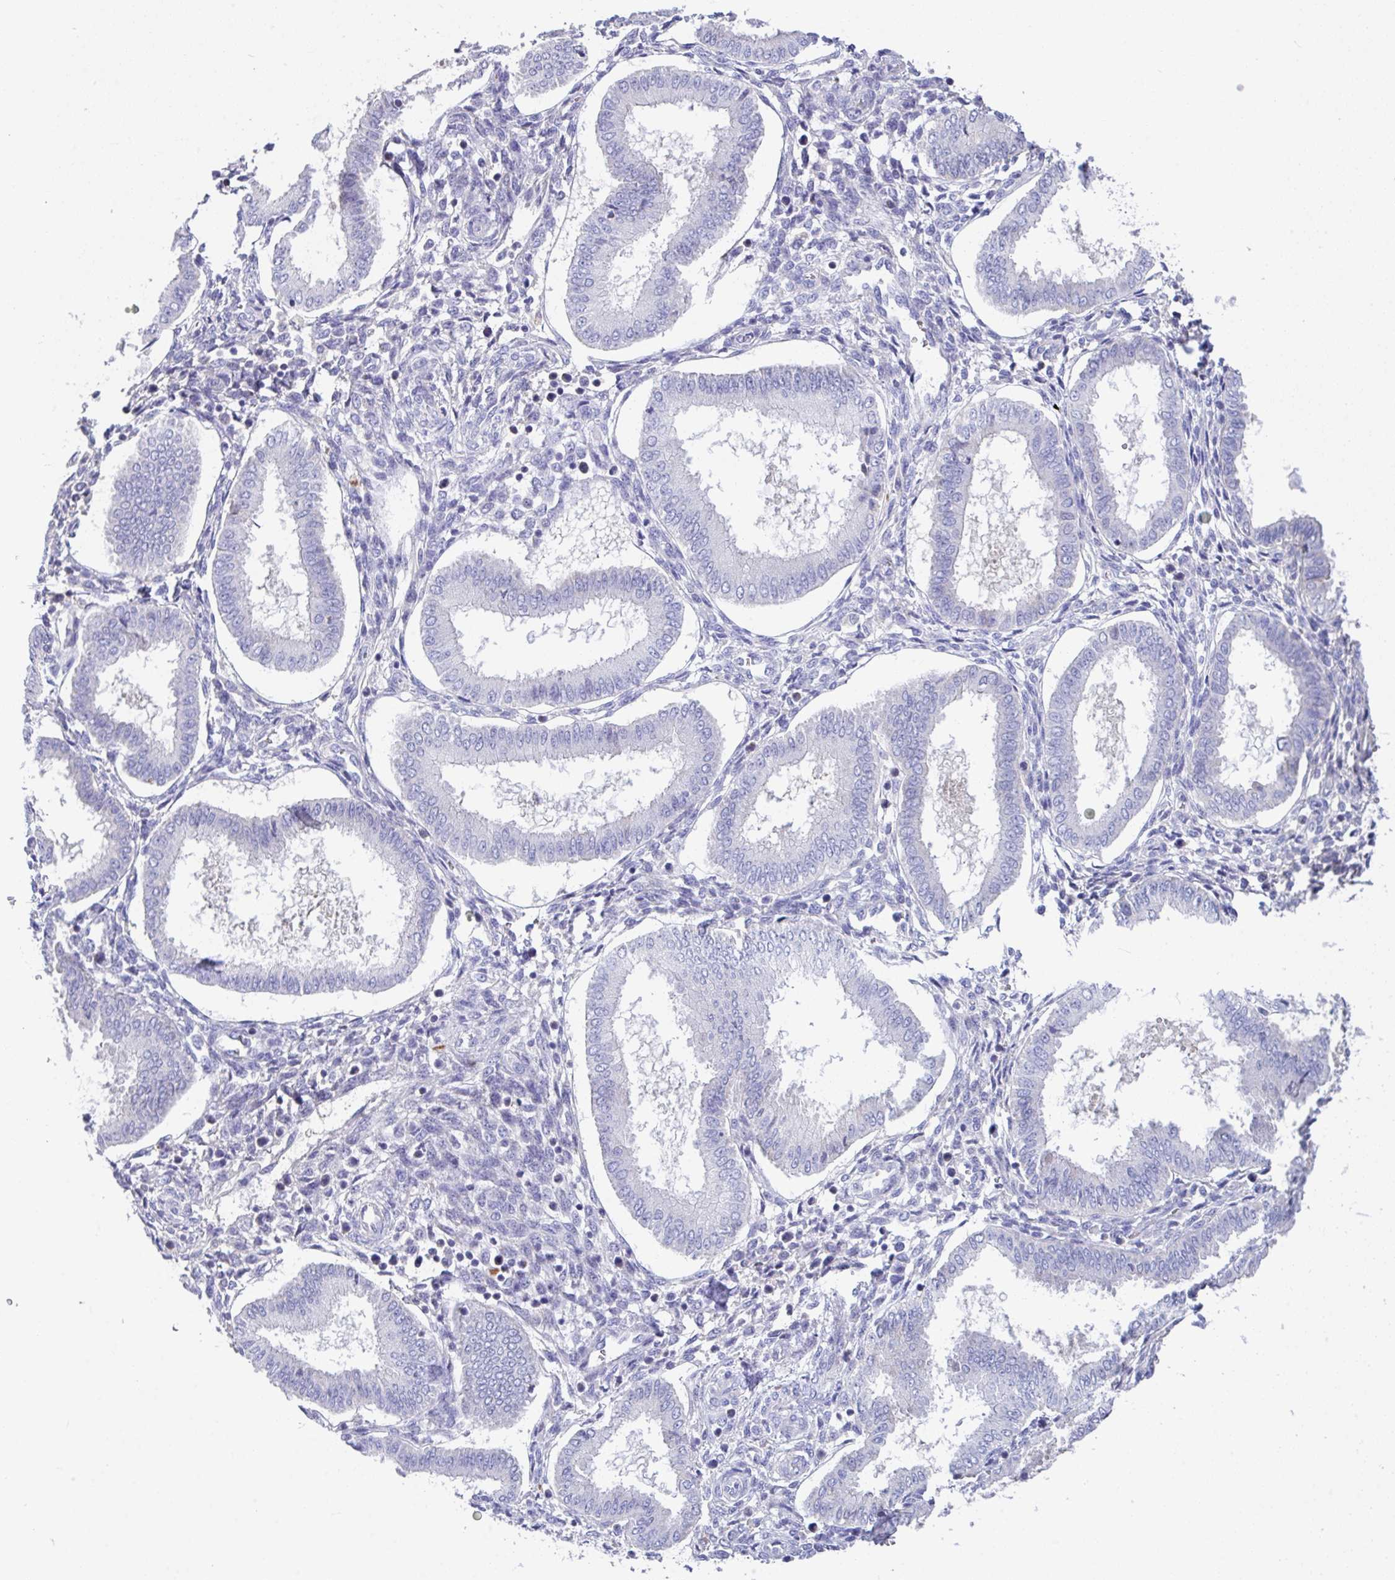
{"staining": {"intensity": "negative", "quantity": "none", "location": "none"}, "tissue": "endometrium", "cell_type": "Cells in endometrial stroma", "image_type": "normal", "snomed": [{"axis": "morphology", "description": "Normal tissue, NOS"}, {"axis": "topography", "description": "Endometrium"}], "caption": "Histopathology image shows no protein expression in cells in endometrial stroma of benign endometrium. The staining is performed using DAB (3,3'-diaminobenzidine) brown chromogen with nuclei counter-stained in using hematoxylin.", "gene": "CA10", "patient": {"sex": "female", "age": 24}}